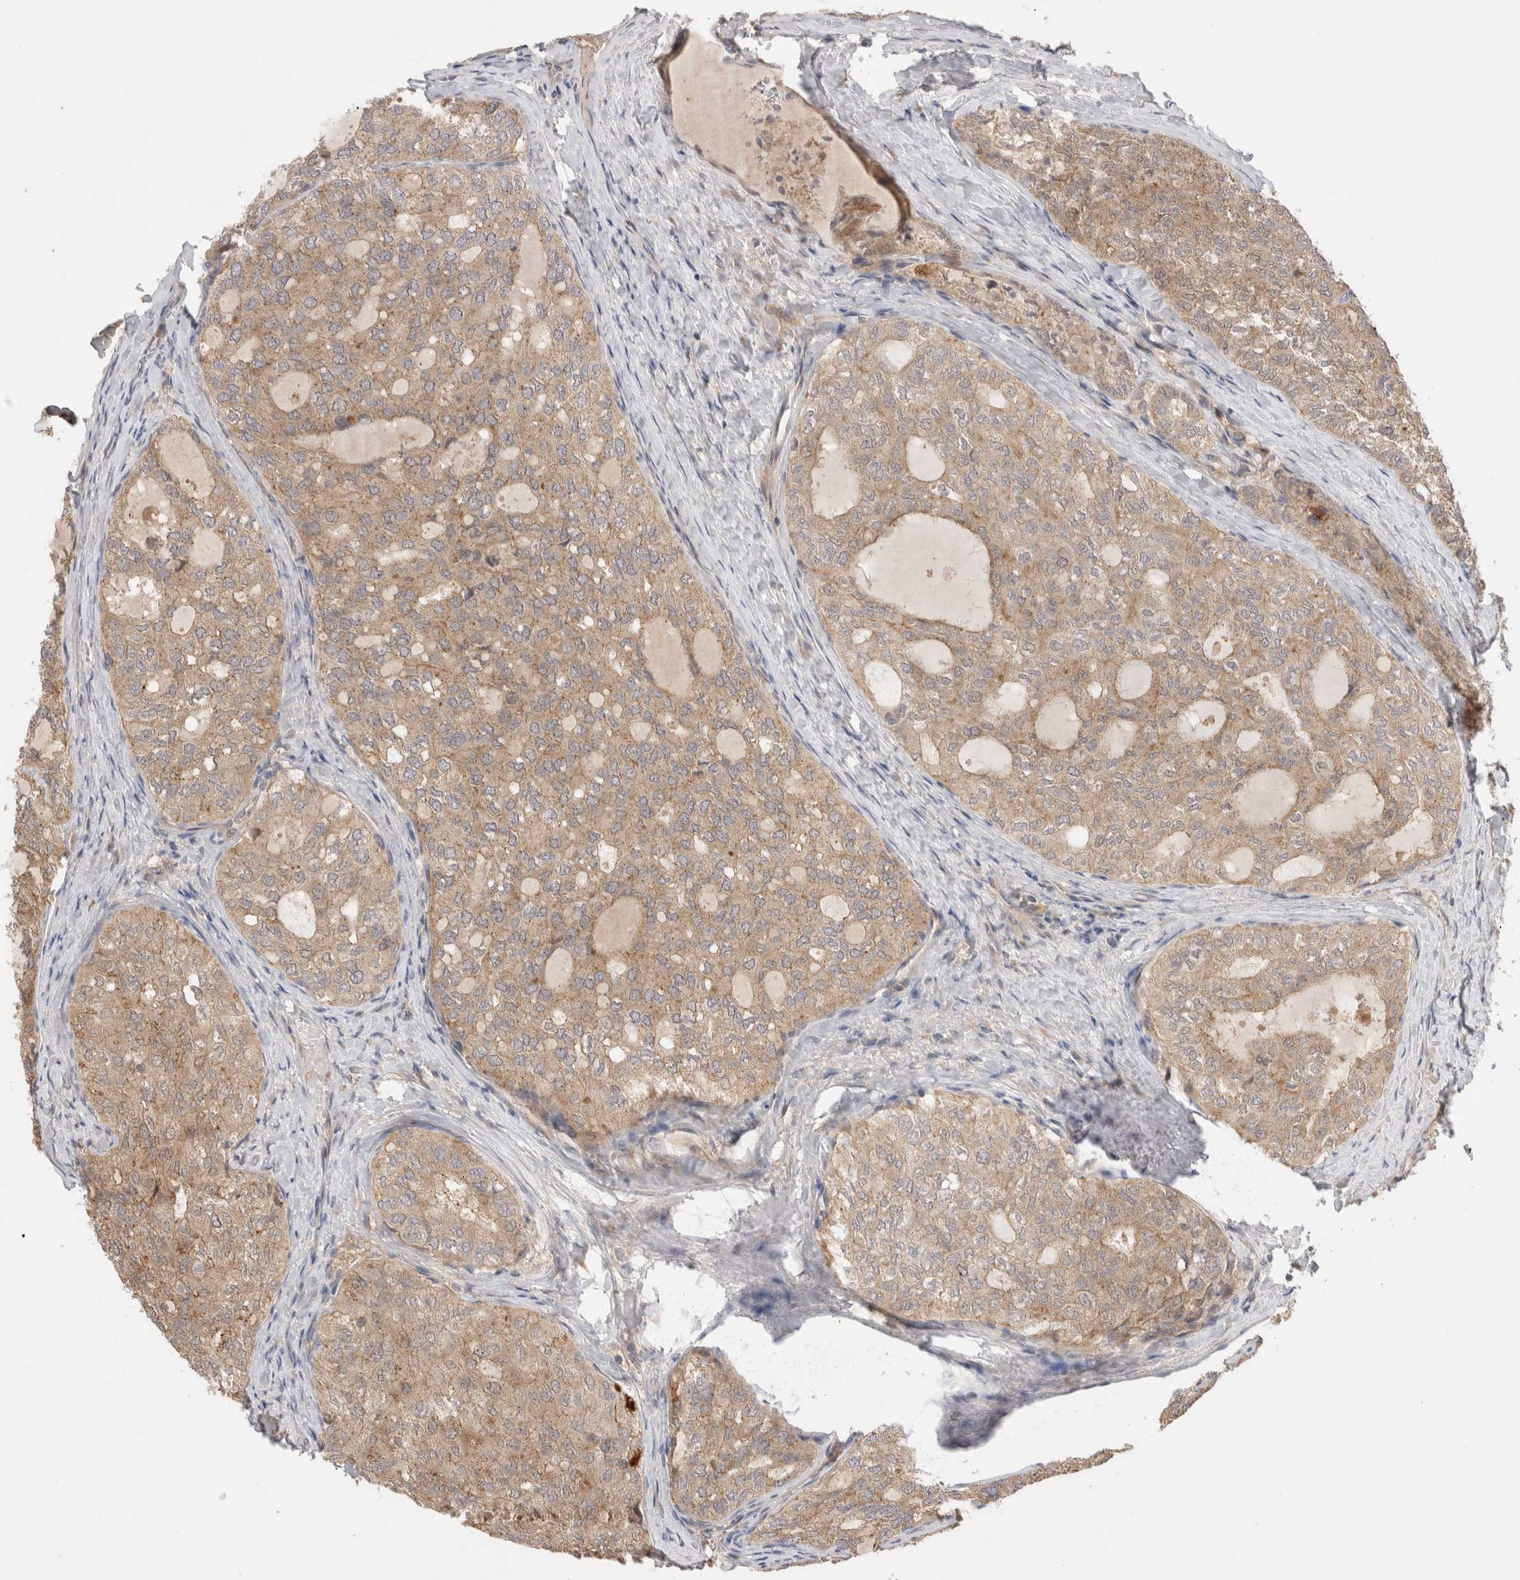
{"staining": {"intensity": "weak", "quantity": ">75%", "location": "cytoplasmic/membranous"}, "tissue": "thyroid cancer", "cell_type": "Tumor cells", "image_type": "cancer", "snomed": [{"axis": "morphology", "description": "Follicular adenoma carcinoma, NOS"}, {"axis": "topography", "description": "Thyroid gland"}], "caption": "DAB (3,3'-diaminobenzidine) immunohistochemical staining of follicular adenoma carcinoma (thyroid) shows weak cytoplasmic/membranous protein staining in about >75% of tumor cells.", "gene": "VPS28", "patient": {"sex": "male", "age": 75}}